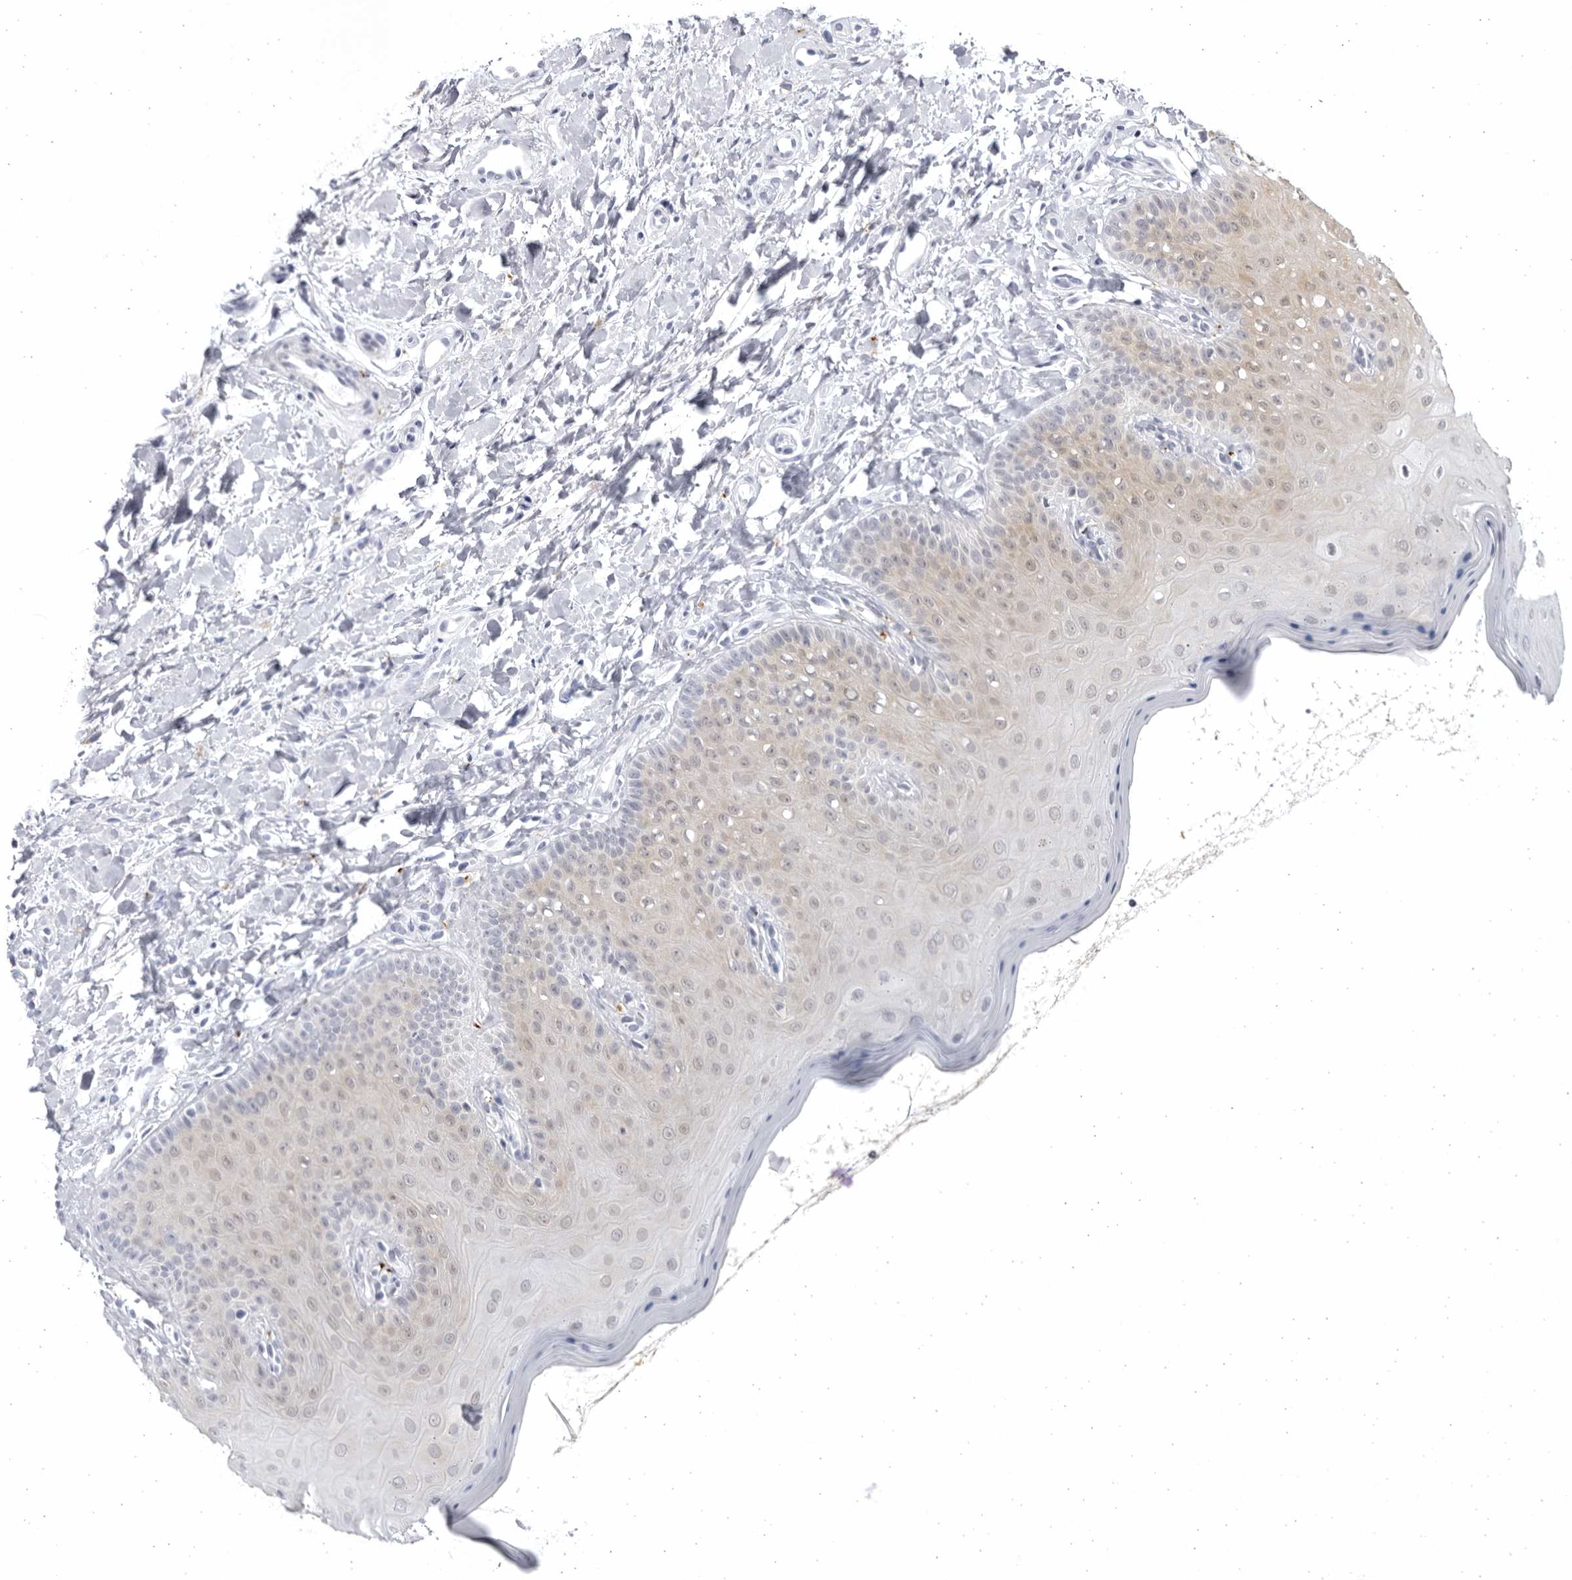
{"staining": {"intensity": "weak", "quantity": "<25%", "location": "cytoplasmic/membranous"}, "tissue": "oral mucosa", "cell_type": "Squamous epithelial cells", "image_type": "normal", "snomed": [{"axis": "morphology", "description": "Normal tissue, NOS"}, {"axis": "topography", "description": "Oral tissue"}], "caption": "Immunohistochemistry histopathology image of benign oral mucosa: human oral mucosa stained with DAB (3,3'-diaminobenzidine) exhibits no significant protein staining in squamous epithelial cells.", "gene": "CCDC181", "patient": {"sex": "female", "age": 31}}